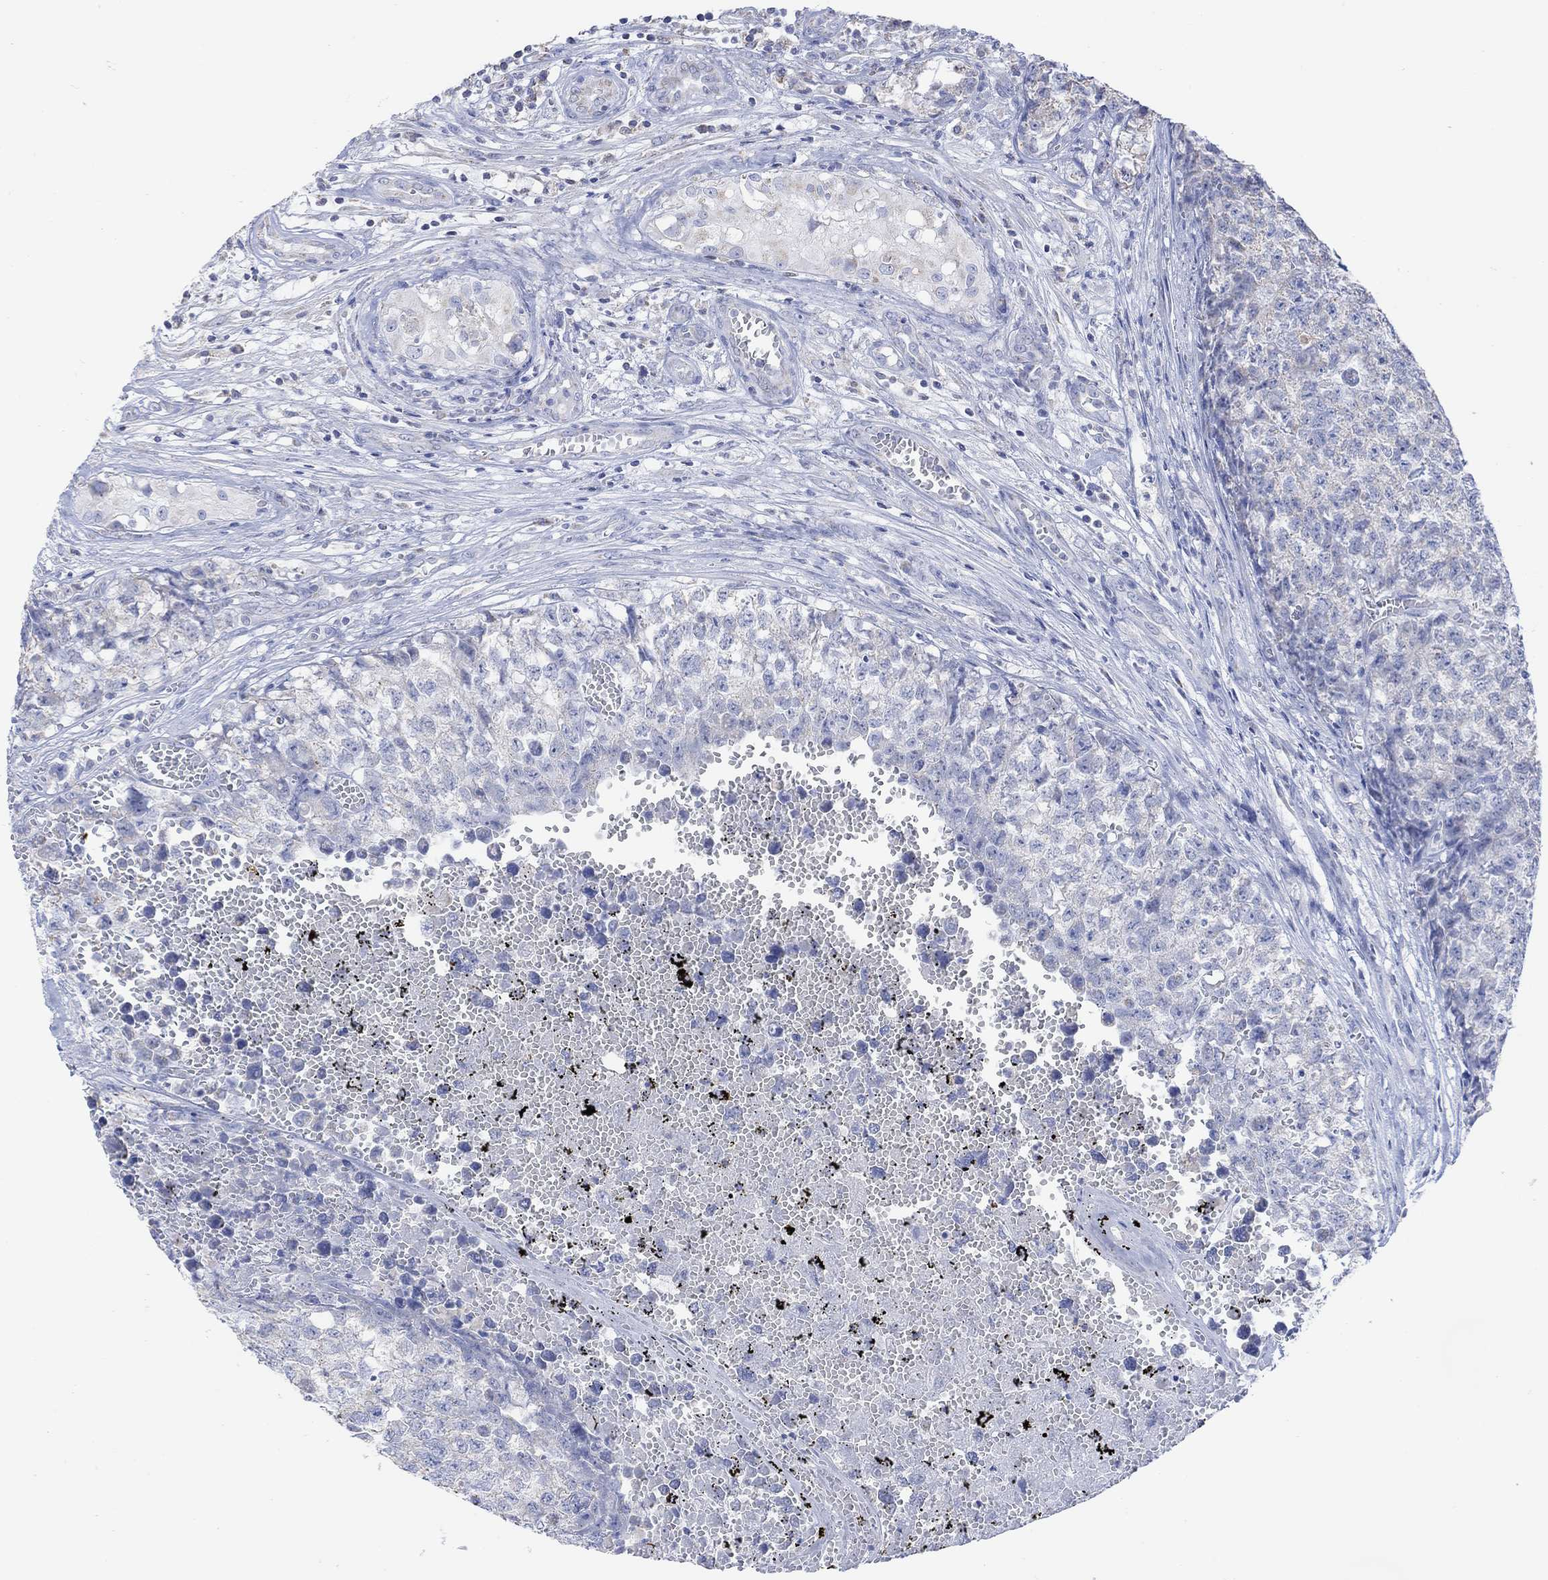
{"staining": {"intensity": "negative", "quantity": "none", "location": "none"}, "tissue": "testis cancer", "cell_type": "Tumor cells", "image_type": "cancer", "snomed": [{"axis": "morphology", "description": "Seminoma, NOS"}, {"axis": "morphology", "description": "Carcinoma, Embryonal, NOS"}, {"axis": "topography", "description": "Testis"}], "caption": "This is an immunohistochemistry micrograph of embryonal carcinoma (testis). There is no expression in tumor cells.", "gene": "SYT12", "patient": {"sex": "male", "age": 22}}